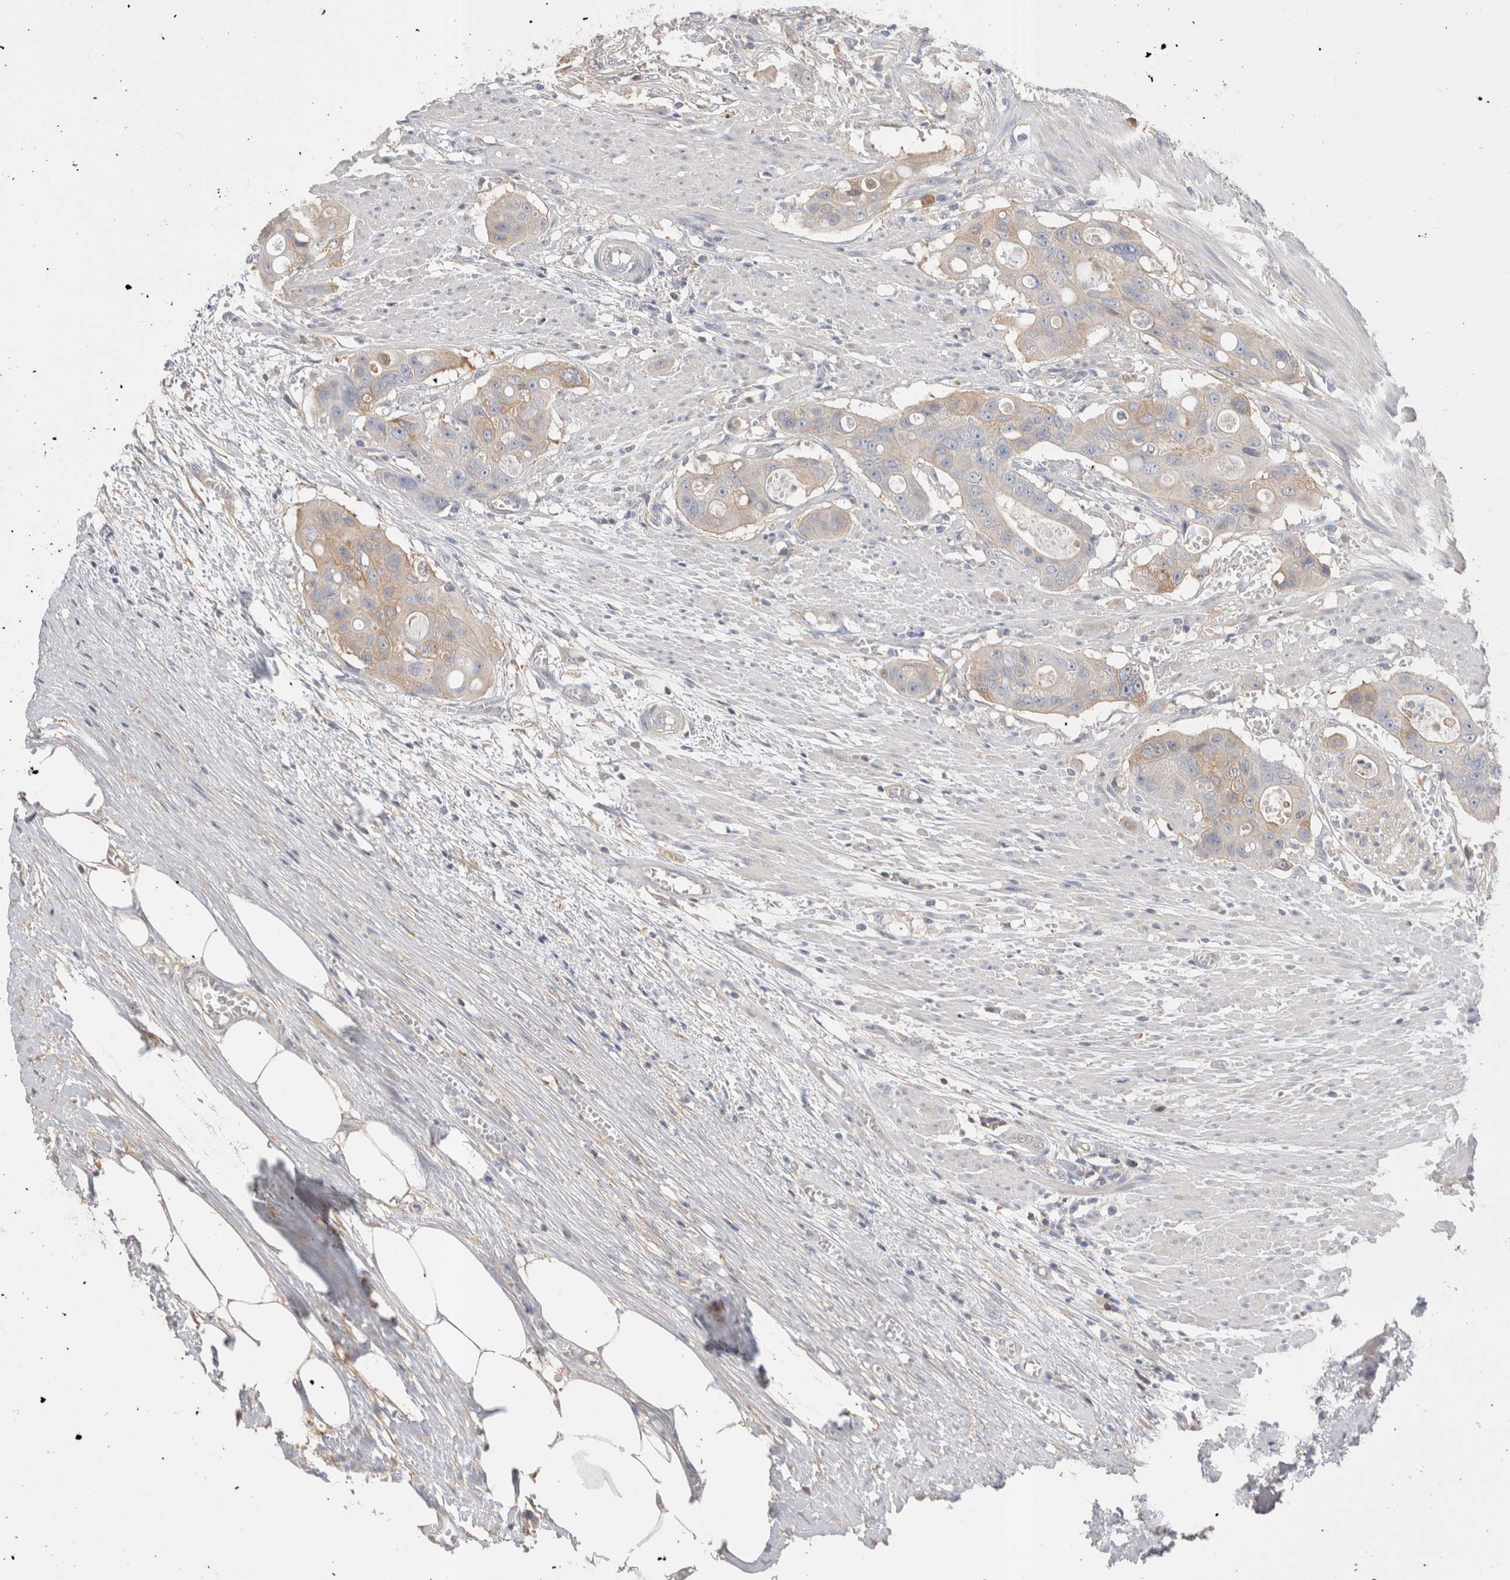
{"staining": {"intensity": "weak", "quantity": "<25%", "location": "cytoplasmic/membranous"}, "tissue": "colorectal cancer", "cell_type": "Tumor cells", "image_type": "cancer", "snomed": [{"axis": "morphology", "description": "Adenocarcinoma, NOS"}, {"axis": "topography", "description": "Colon"}], "caption": "IHC micrograph of neoplastic tissue: human colorectal cancer (adenocarcinoma) stained with DAB reveals no significant protein positivity in tumor cells.", "gene": "CAPN2", "patient": {"sex": "female", "age": 57}}